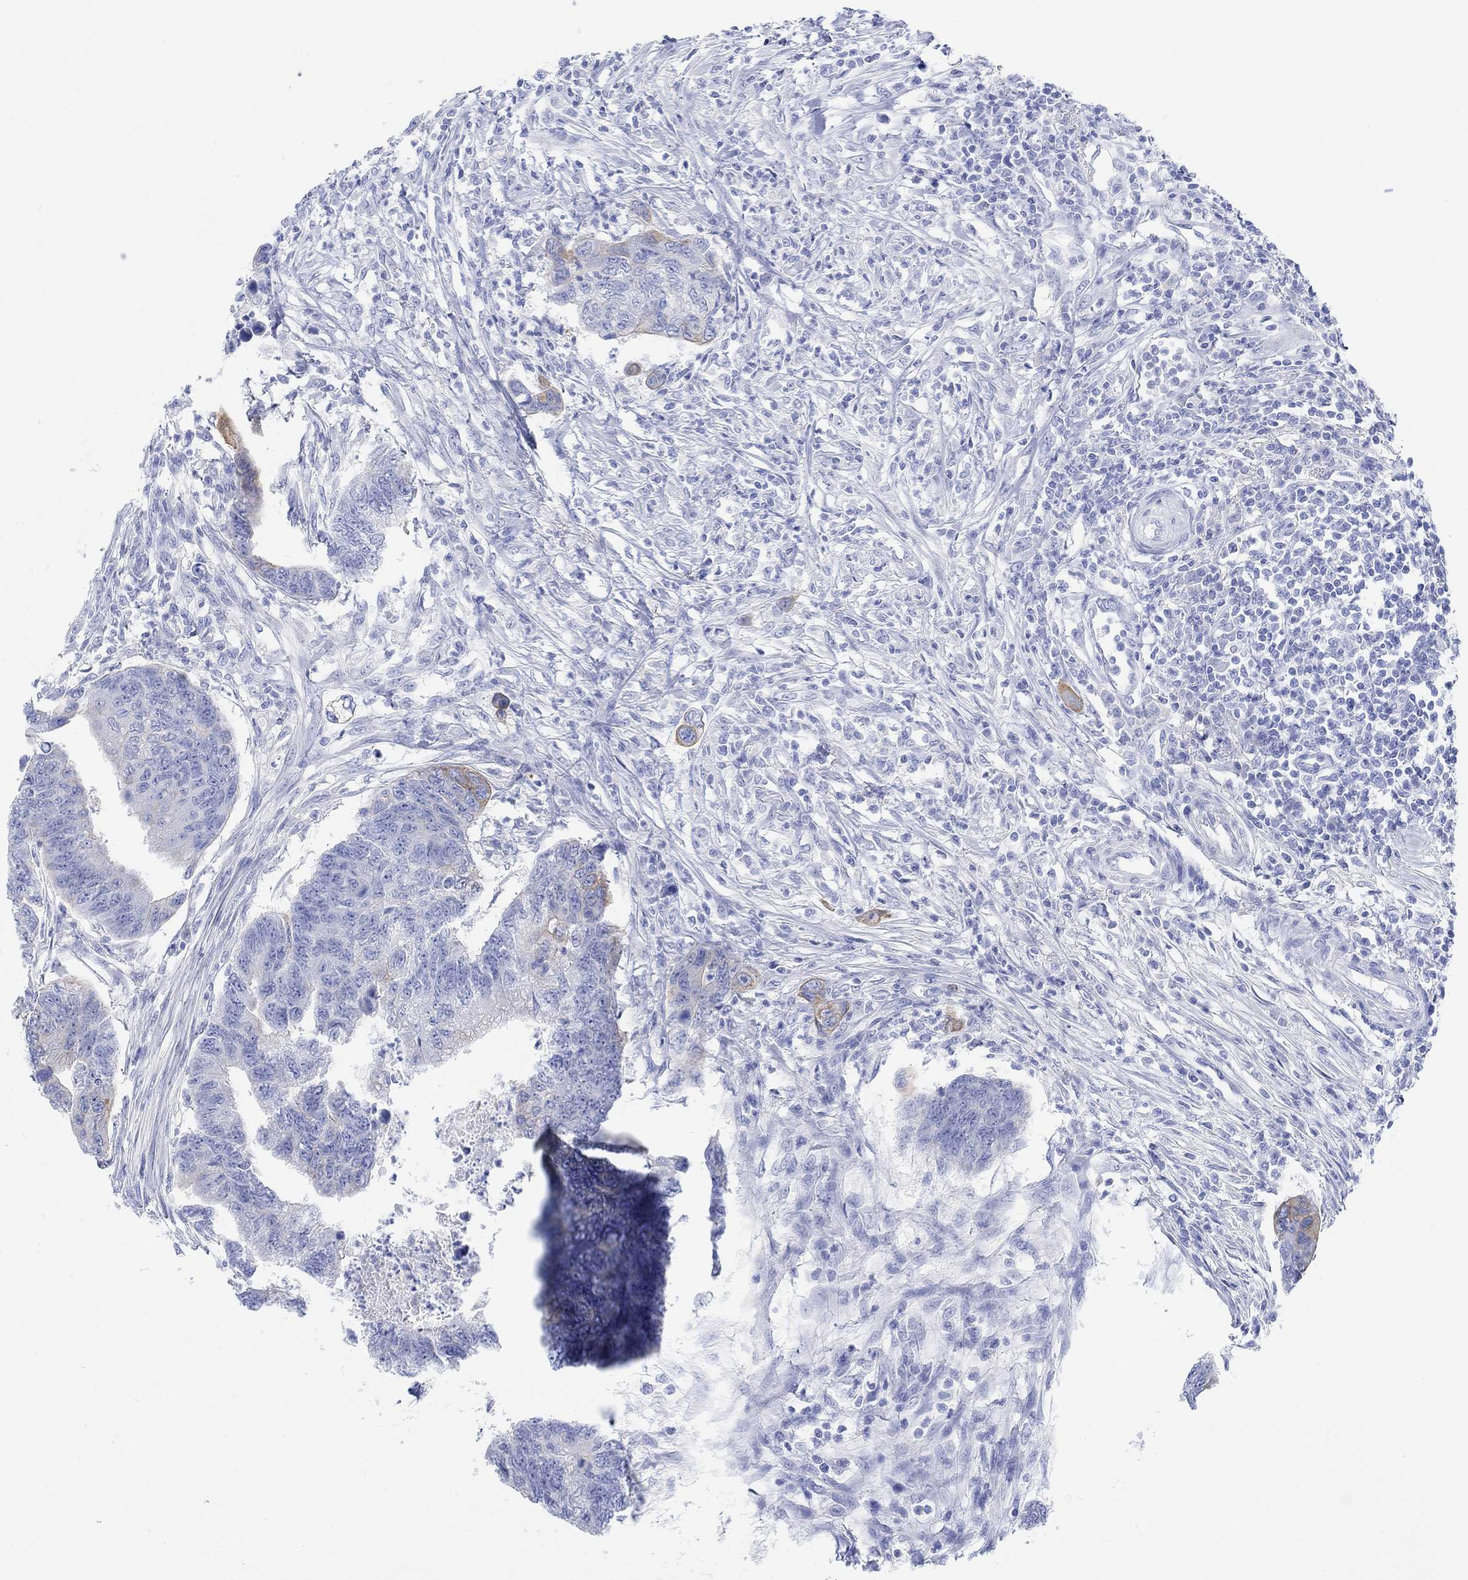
{"staining": {"intensity": "negative", "quantity": "none", "location": "none"}, "tissue": "colorectal cancer", "cell_type": "Tumor cells", "image_type": "cancer", "snomed": [{"axis": "morphology", "description": "Adenocarcinoma, NOS"}, {"axis": "topography", "description": "Colon"}], "caption": "Immunohistochemistry (IHC) histopathology image of human adenocarcinoma (colorectal) stained for a protein (brown), which reveals no positivity in tumor cells.", "gene": "AK8", "patient": {"sex": "female", "age": 65}}